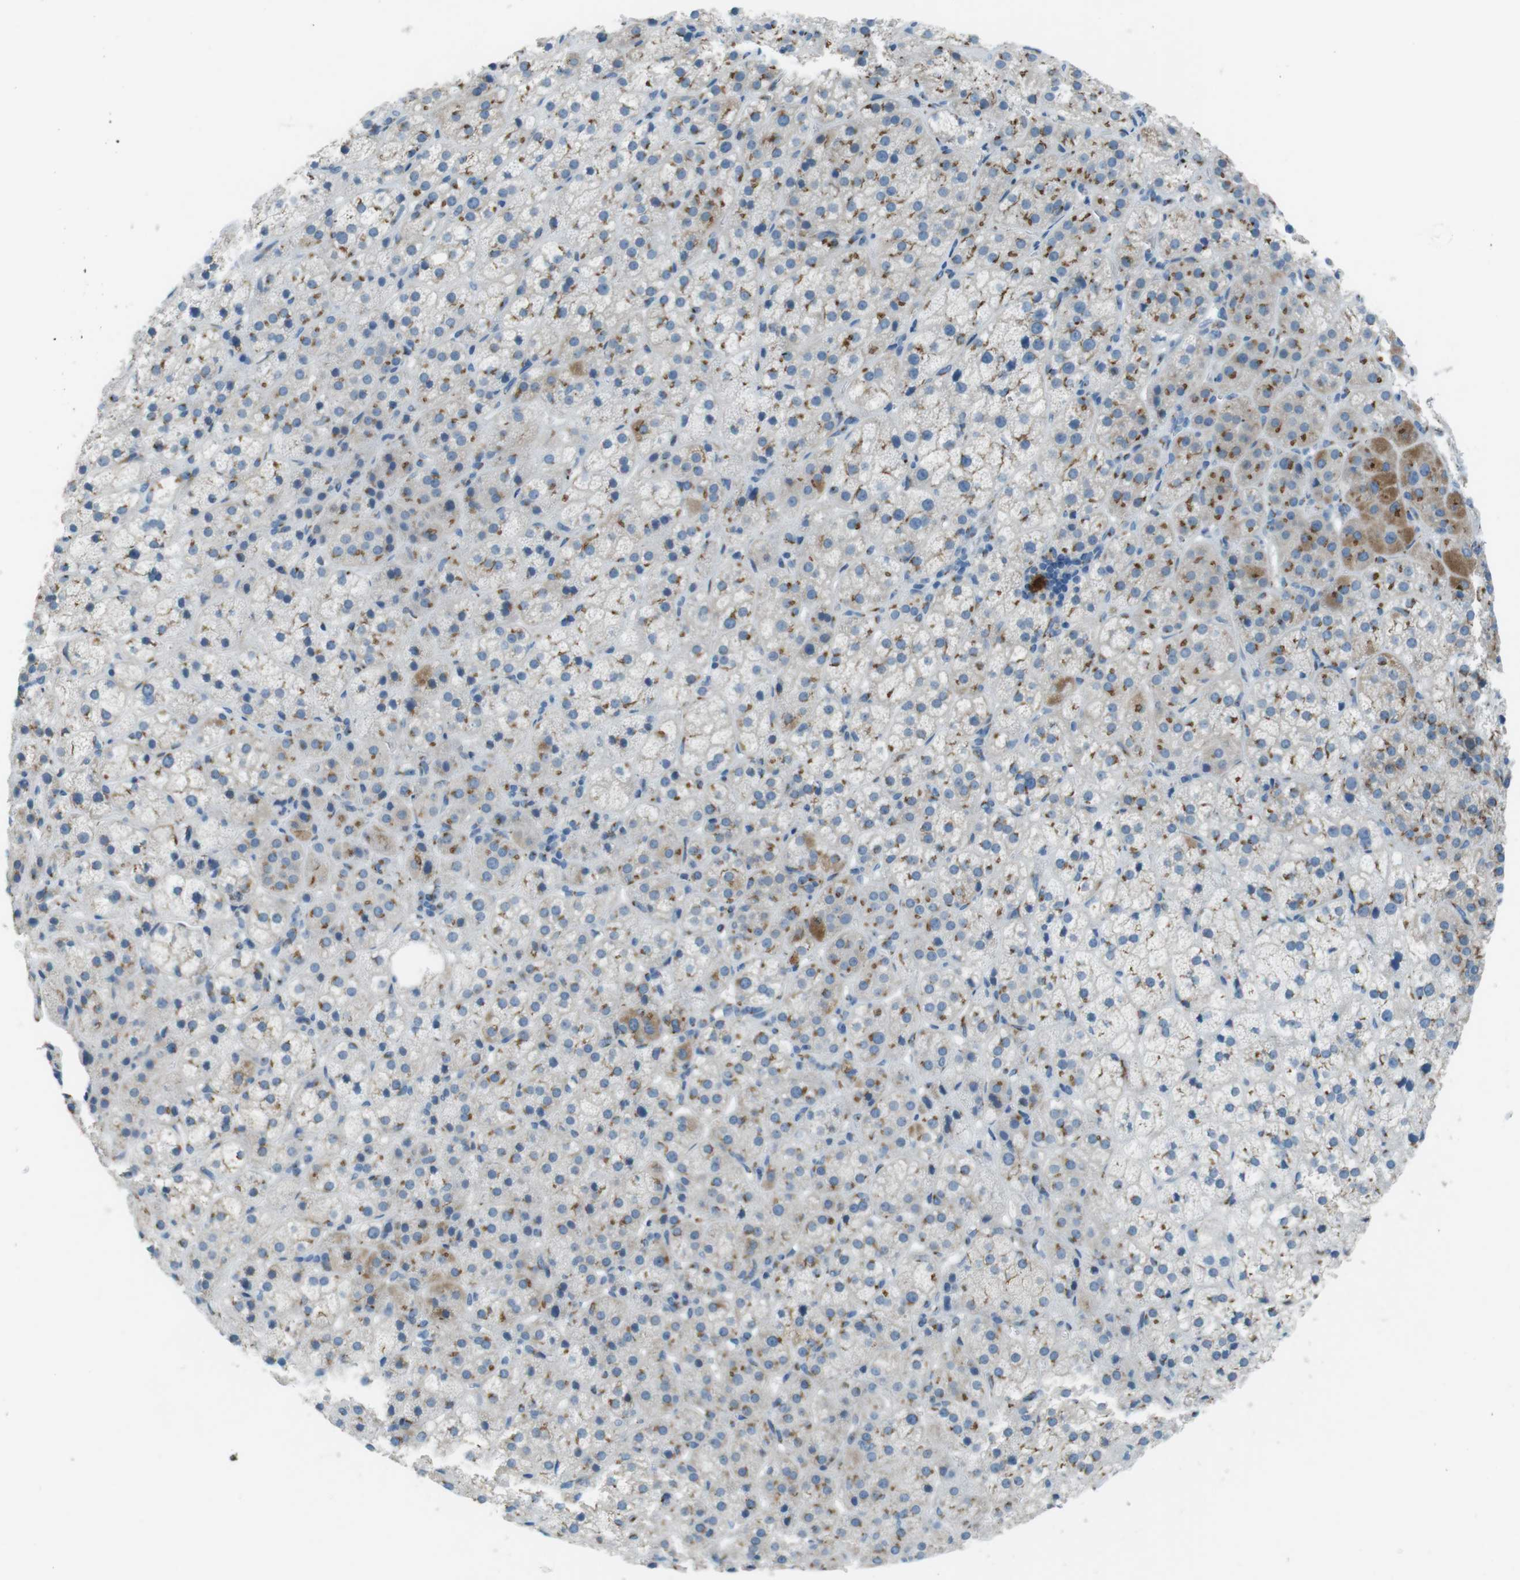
{"staining": {"intensity": "moderate", "quantity": "25%-75%", "location": "cytoplasmic/membranous"}, "tissue": "adrenal gland", "cell_type": "Glandular cells", "image_type": "normal", "snomed": [{"axis": "morphology", "description": "Normal tissue, NOS"}, {"axis": "topography", "description": "Adrenal gland"}], "caption": "Approximately 25%-75% of glandular cells in benign adrenal gland exhibit moderate cytoplasmic/membranous protein expression as visualized by brown immunohistochemical staining.", "gene": "TXNDC15", "patient": {"sex": "female", "age": 57}}